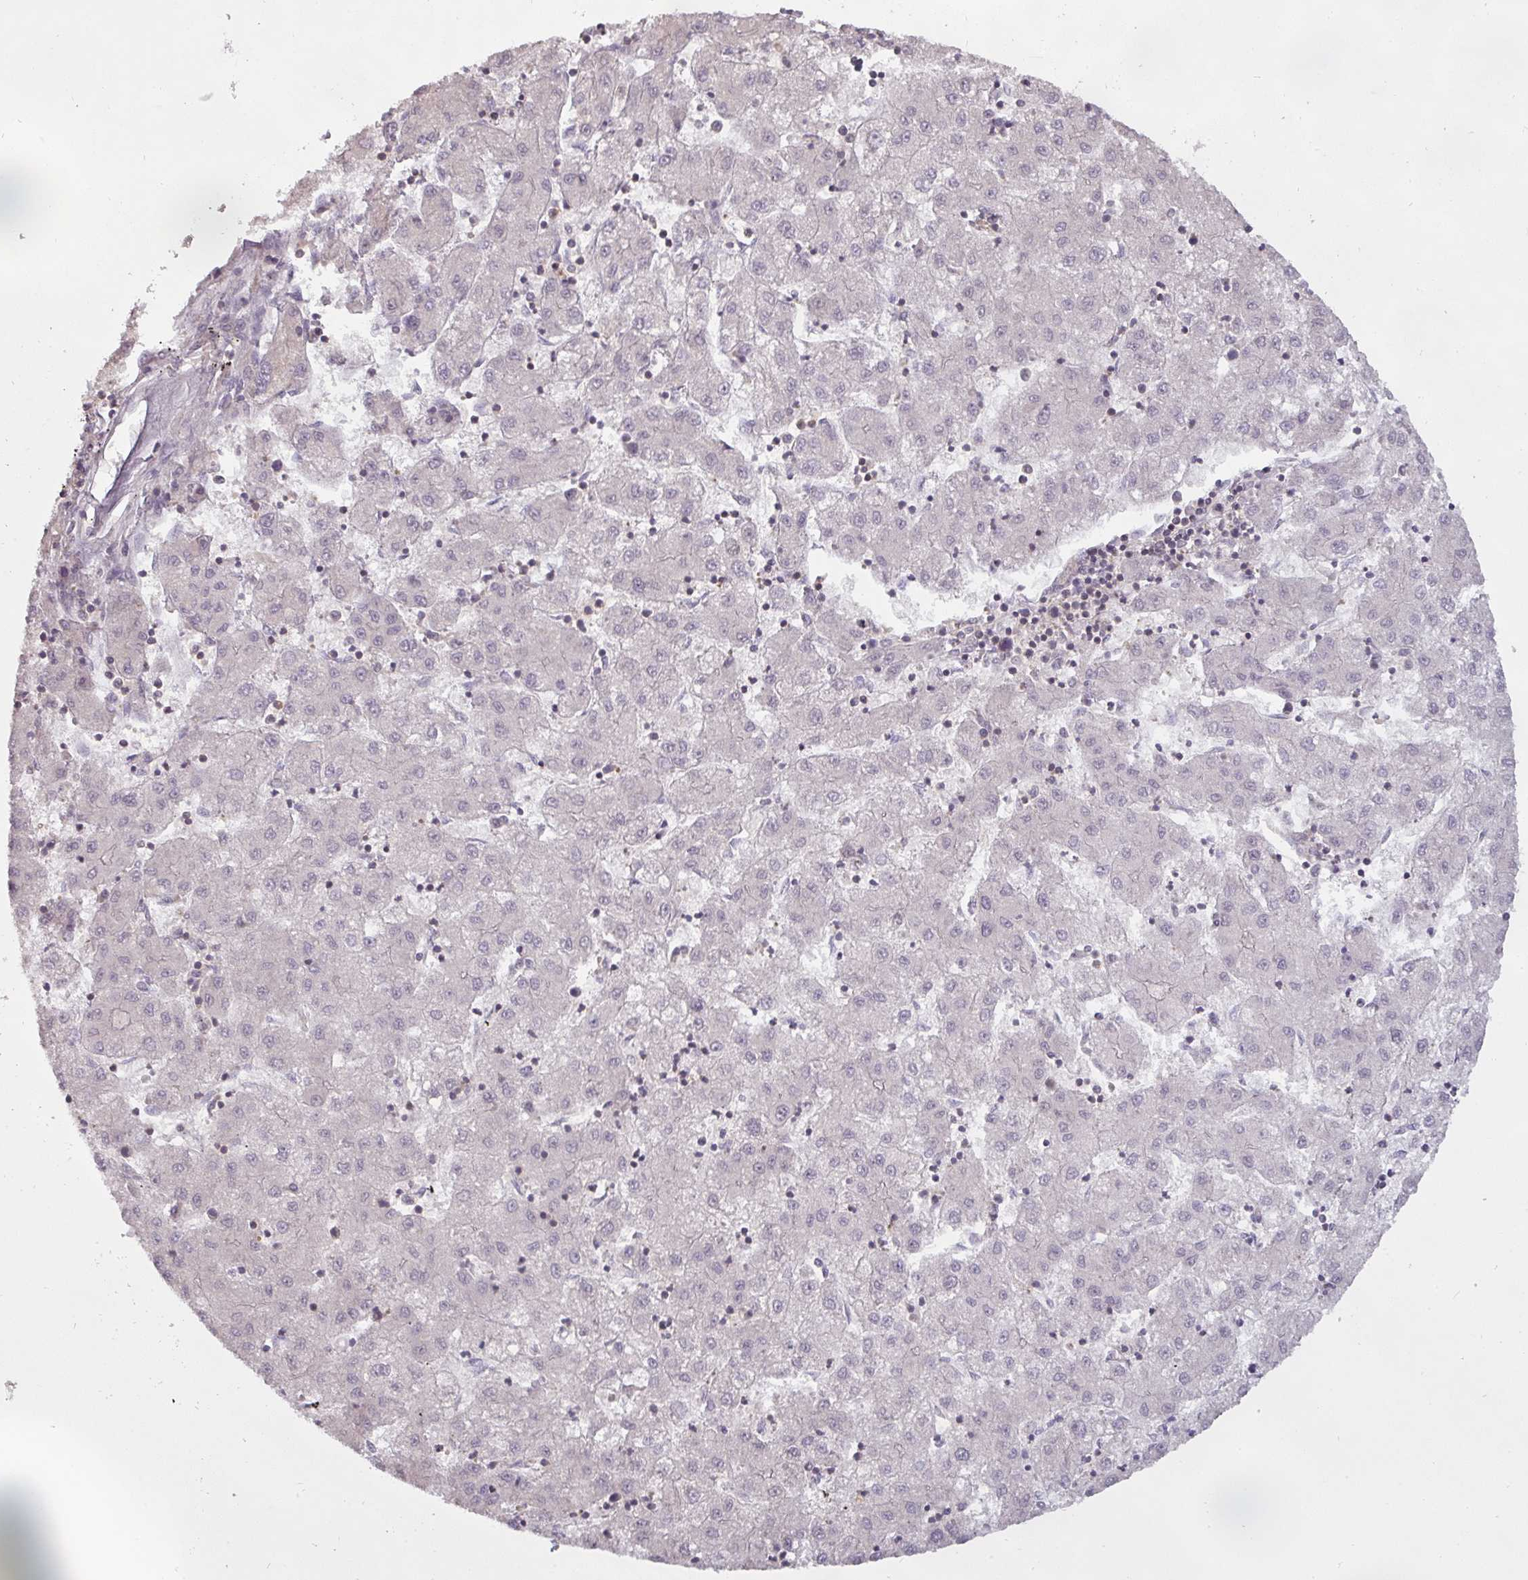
{"staining": {"intensity": "negative", "quantity": "none", "location": "none"}, "tissue": "liver cancer", "cell_type": "Tumor cells", "image_type": "cancer", "snomed": [{"axis": "morphology", "description": "Carcinoma, Hepatocellular, NOS"}, {"axis": "topography", "description": "Liver"}], "caption": "A histopathology image of human liver hepatocellular carcinoma is negative for staining in tumor cells.", "gene": "STK4", "patient": {"sex": "male", "age": 72}}